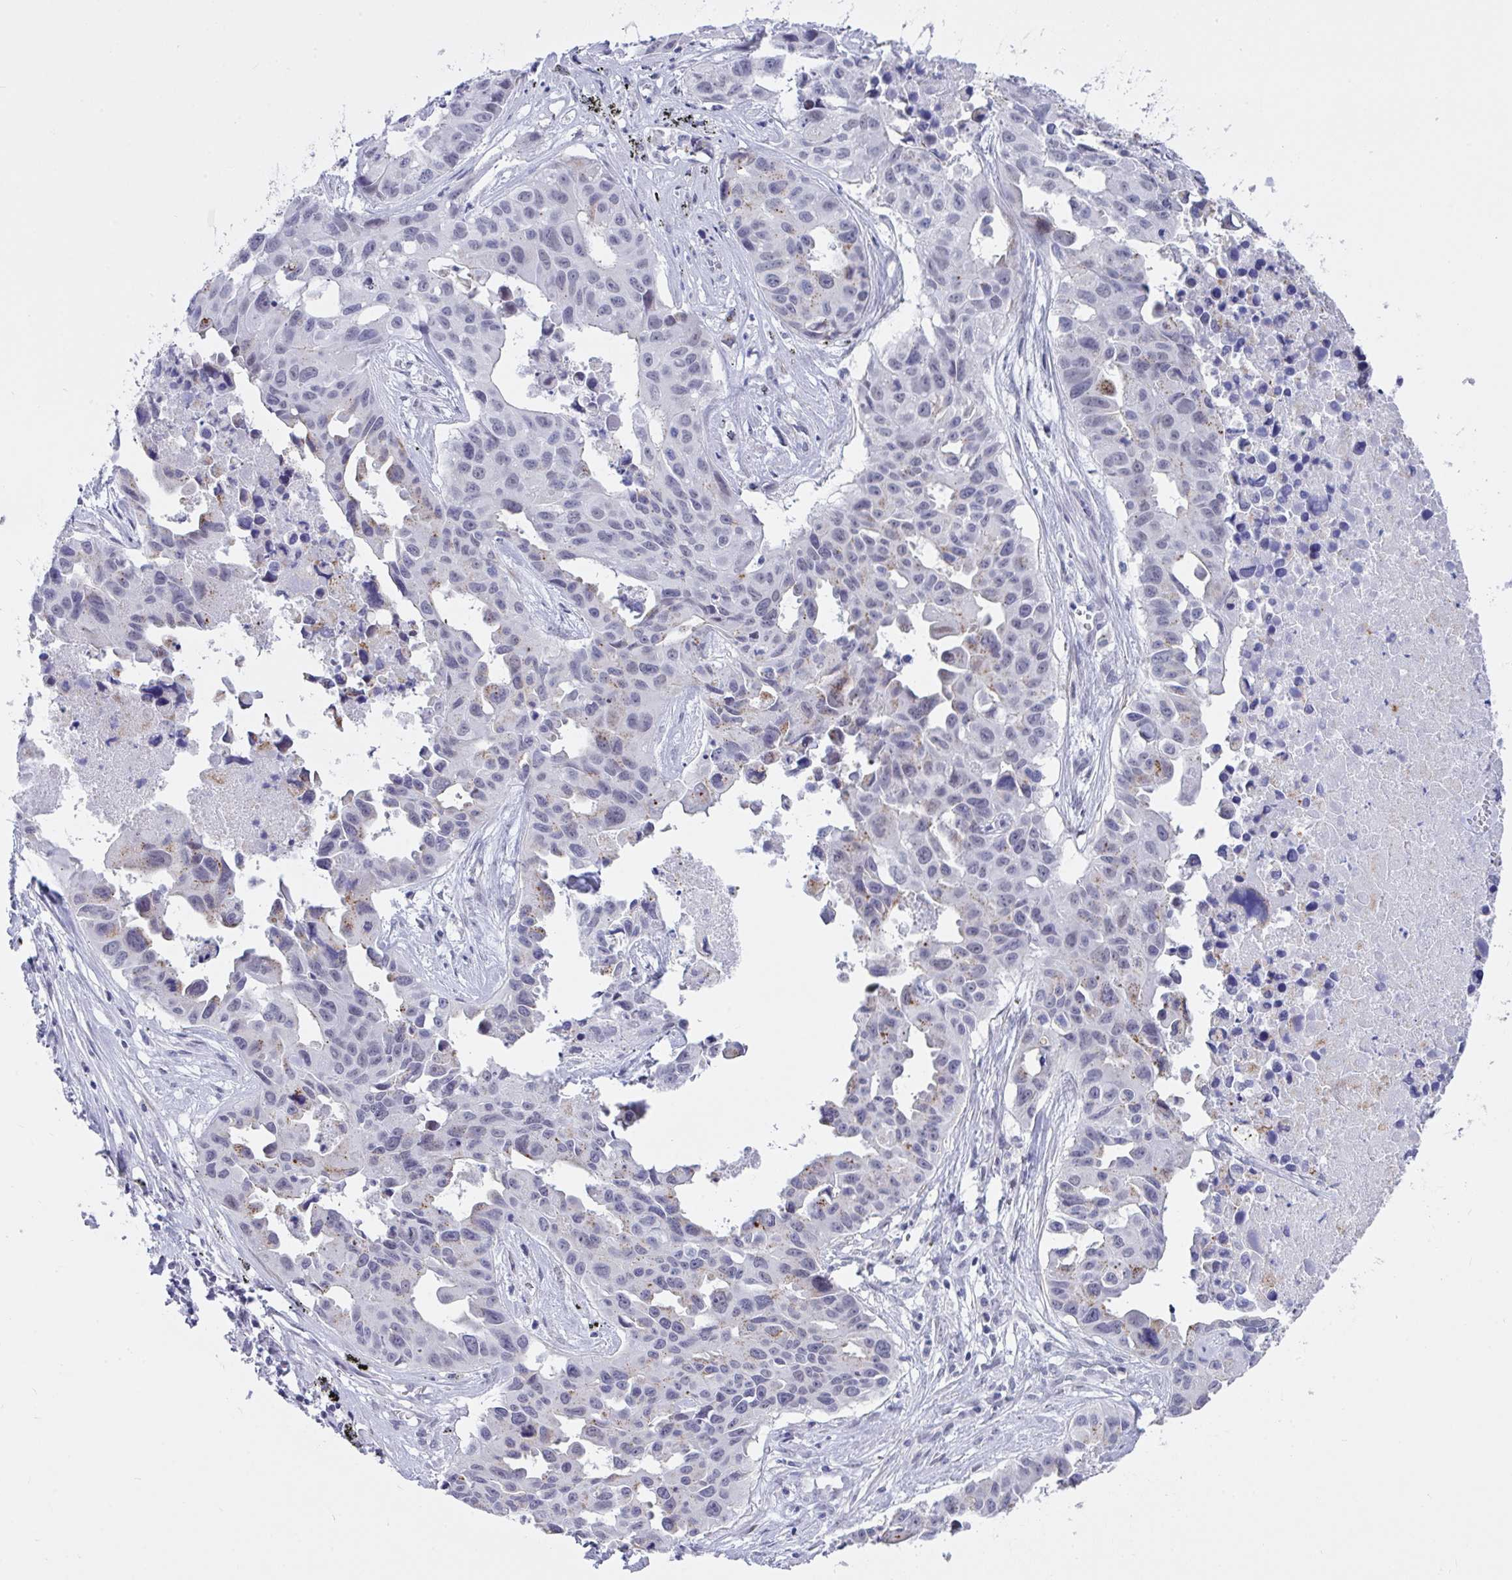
{"staining": {"intensity": "moderate", "quantity": "<25%", "location": "cytoplasmic/membranous"}, "tissue": "lung cancer", "cell_type": "Tumor cells", "image_type": "cancer", "snomed": [{"axis": "morphology", "description": "Adenocarcinoma, NOS"}, {"axis": "topography", "description": "Lymph node"}, {"axis": "topography", "description": "Lung"}], "caption": "Brown immunohistochemical staining in lung cancer demonstrates moderate cytoplasmic/membranous positivity in approximately <25% of tumor cells.", "gene": "FBXL22", "patient": {"sex": "male", "age": 64}}